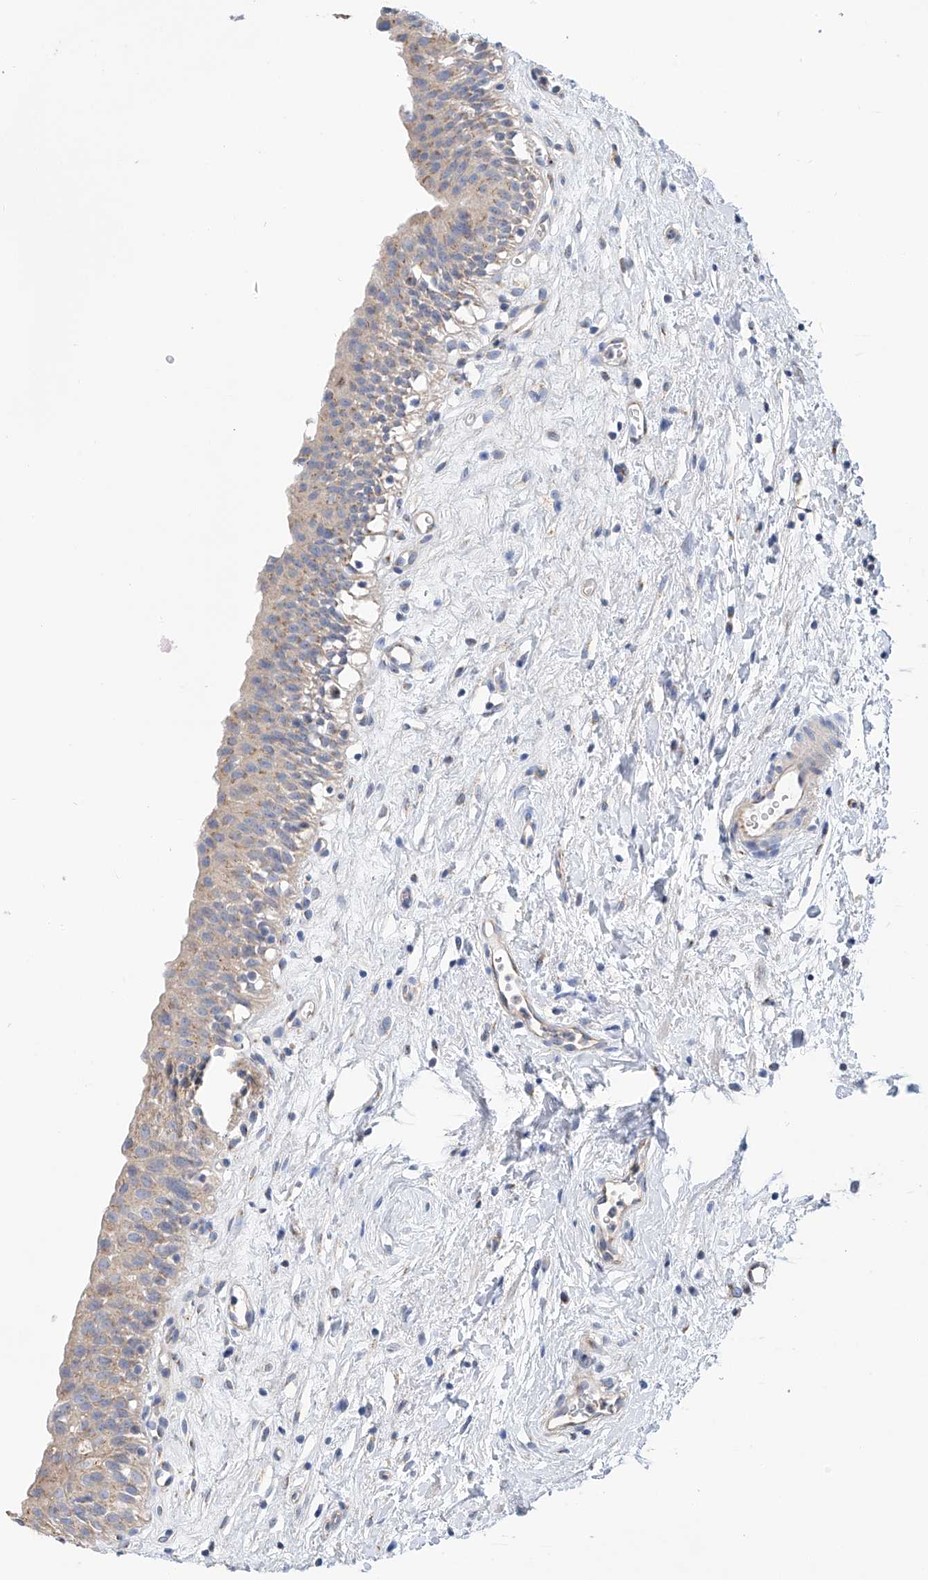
{"staining": {"intensity": "weak", "quantity": "25%-75%", "location": "cytoplasmic/membranous"}, "tissue": "urinary bladder", "cell_type": "Urothelial cells", "image_type": "normal", "snomed": [{"axis": "morphology", "description": "Normal tissue, NOS"}, {"axis": "topography", "description": "Urinary bladder"}], "caption": "This is a micrograph of immunohistochemistry staining of unremarkable urinary bladder, which shows weak expression in the cytoplasmic/membranous of urothelial cells.", "gene": "SLC22A7", "patient": {"sex": "male", "age": 51}}